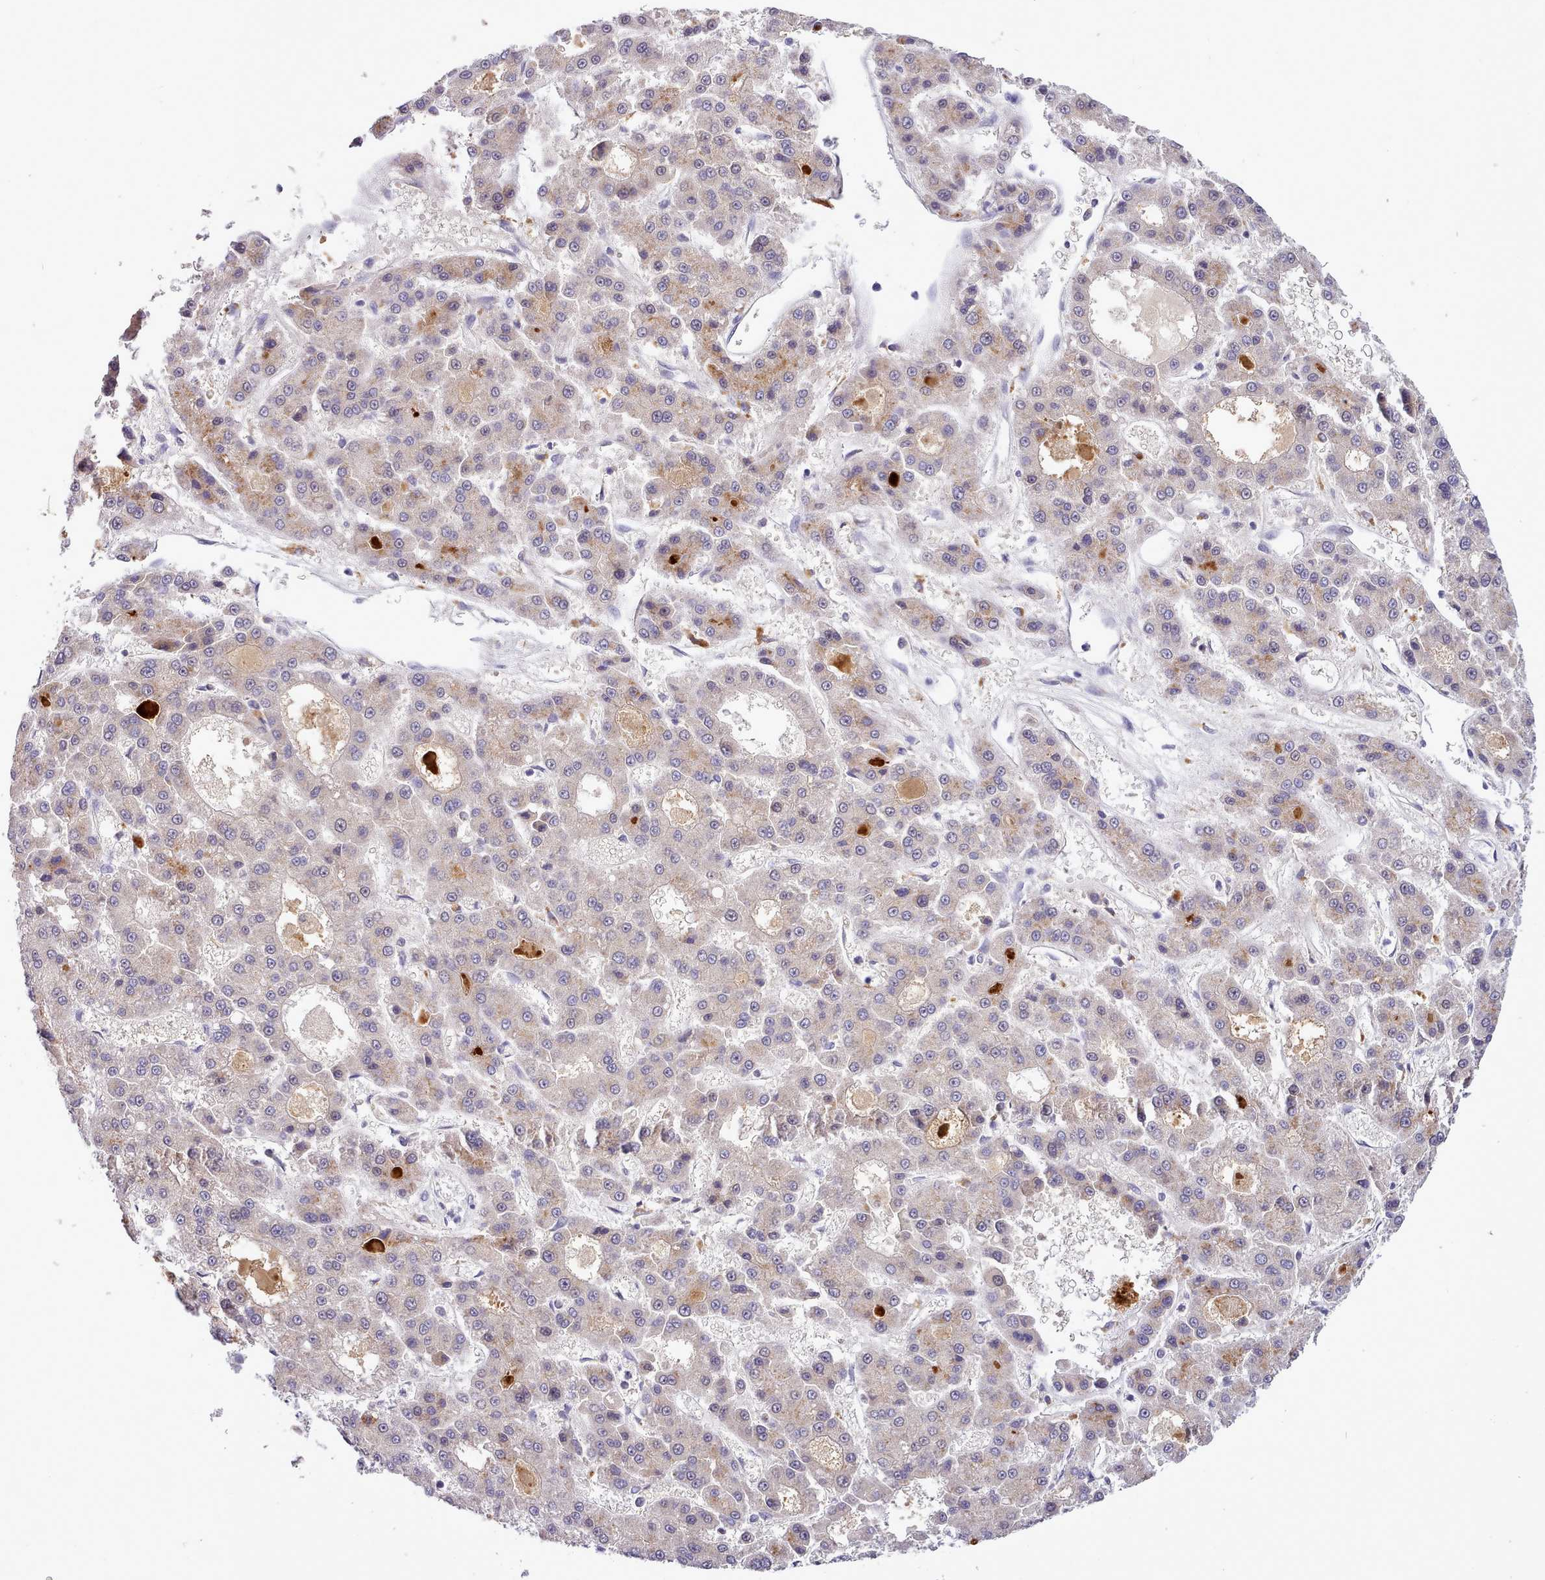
{"staining": {"intensity": "weak", "quantity": "25%-75%", "location": "cytoplasmic/membranous"}, "tissue": "liver cancer", "cell_type": "Tumor cells", "image_type": "cancer", "snomed": [{"axis": "morphology", "description": "Carcinoma, Hepatocellular, NOS"}, {"axis": "topography", "description": "Liver"}], "caption": "This image shows immunohistochemistry staining of liver cancer (hepatocellular carcinoma), with low weak cytoplasmic/membranous staining in approximately 25%-75% of tumor cells.", "gene": "FAM83E", "patient": {"sex": "male", "age": 70}}